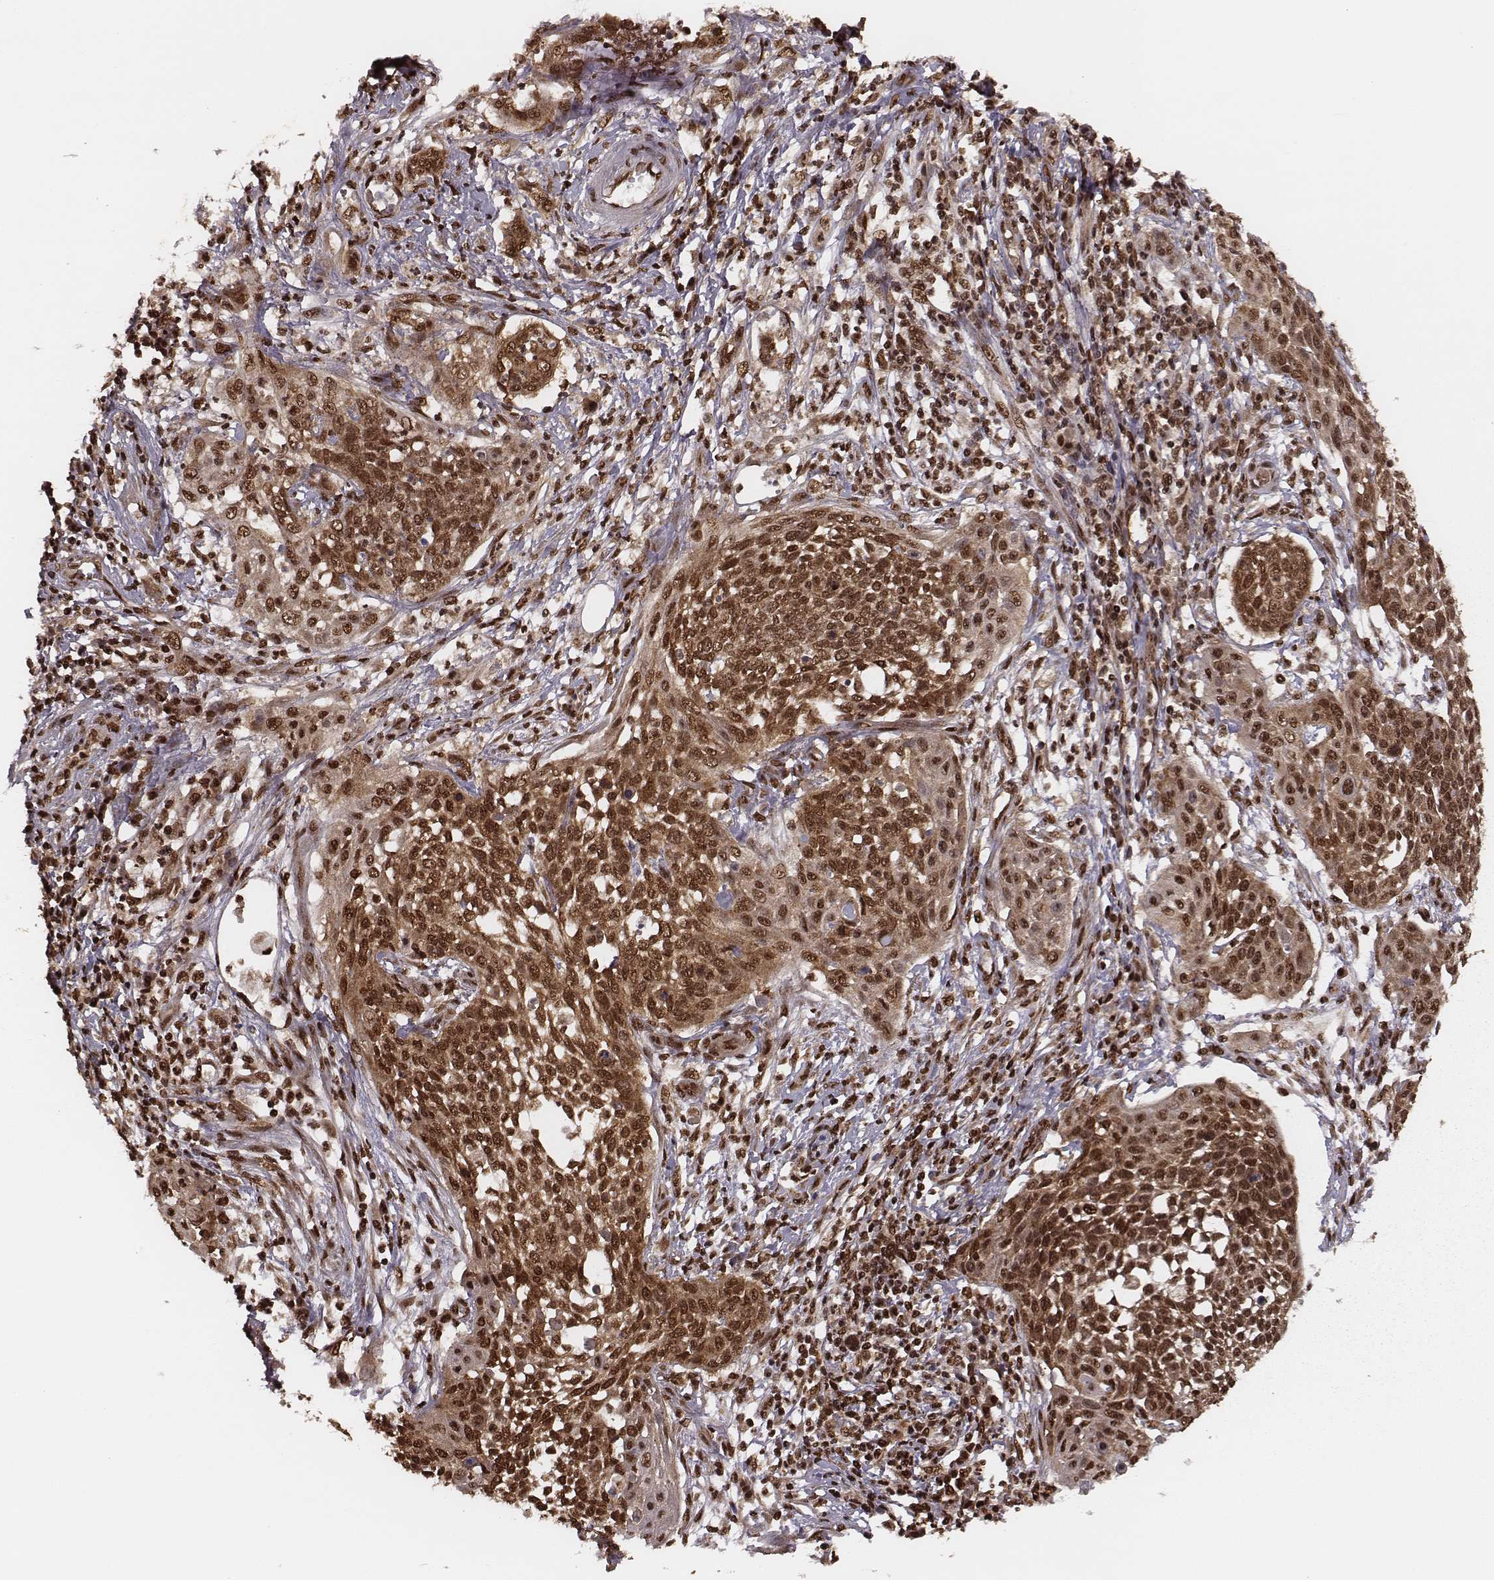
{"staining": {"intensity": "strong", "quantity": ">75%", "location": "cytoplasmic/membranous,nuclear"}, "tissue": "cervical cancer", "cell_type": "Tumor cells", "image_type": "cancer", "snomed": [{"axis": "morphology", "description": "Squamous cell carcinoma, NOS"}, {"axis": "topography", "description": "Cervix"}], "caption": "High-power microscopy captured an IHC micrograph of cervical squamous cell carcinoma, revealing strong cytoplasmic/membranous and nuclear staining in approximately >75% of tumor cells.", "gene": "NFX1", "patient": {"sex": "female", "age": 34}}